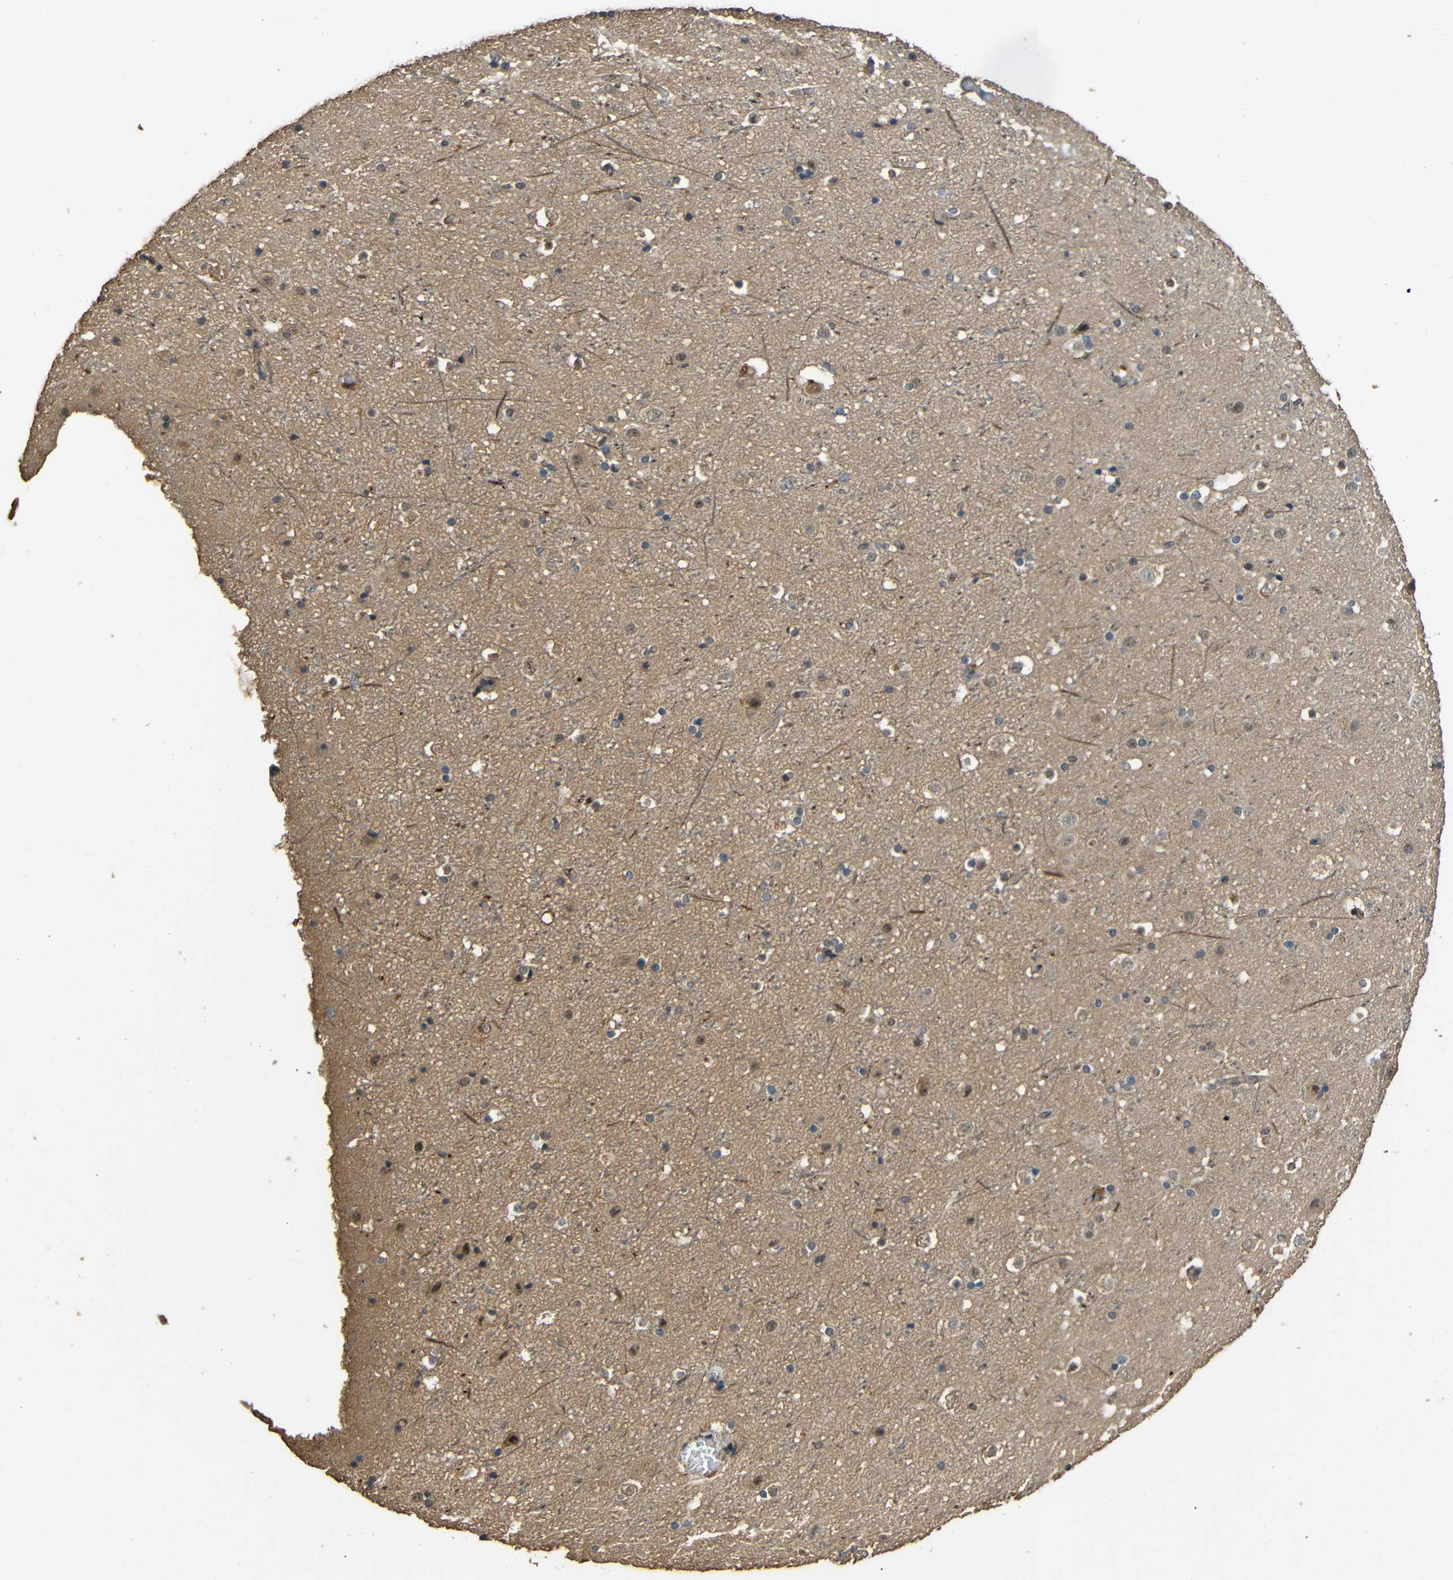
{"staining": {"intensity": "moderate", "quantity": ">75%", "location": "cytoplasmic/membranous"}, "tissue": "cerebral cortex", "cell_type": "Endothelial cells", "image_type": "normal", "snomed": [{"axis": "morphology", "description": "Normal tissue, NOS"}, {"axis": "topography", "description": "Cerebral cortex"}], "caption": "A brown stain labels moderate cytoplasmic/membranous positivity of a protein in endothelial cells of unremarkable human cerebral cortex. (Brightfield microscopy of DAB IHC at high magnification).", "gene": "PDE5A", "patient": {"sex": "male", "age": 45}}